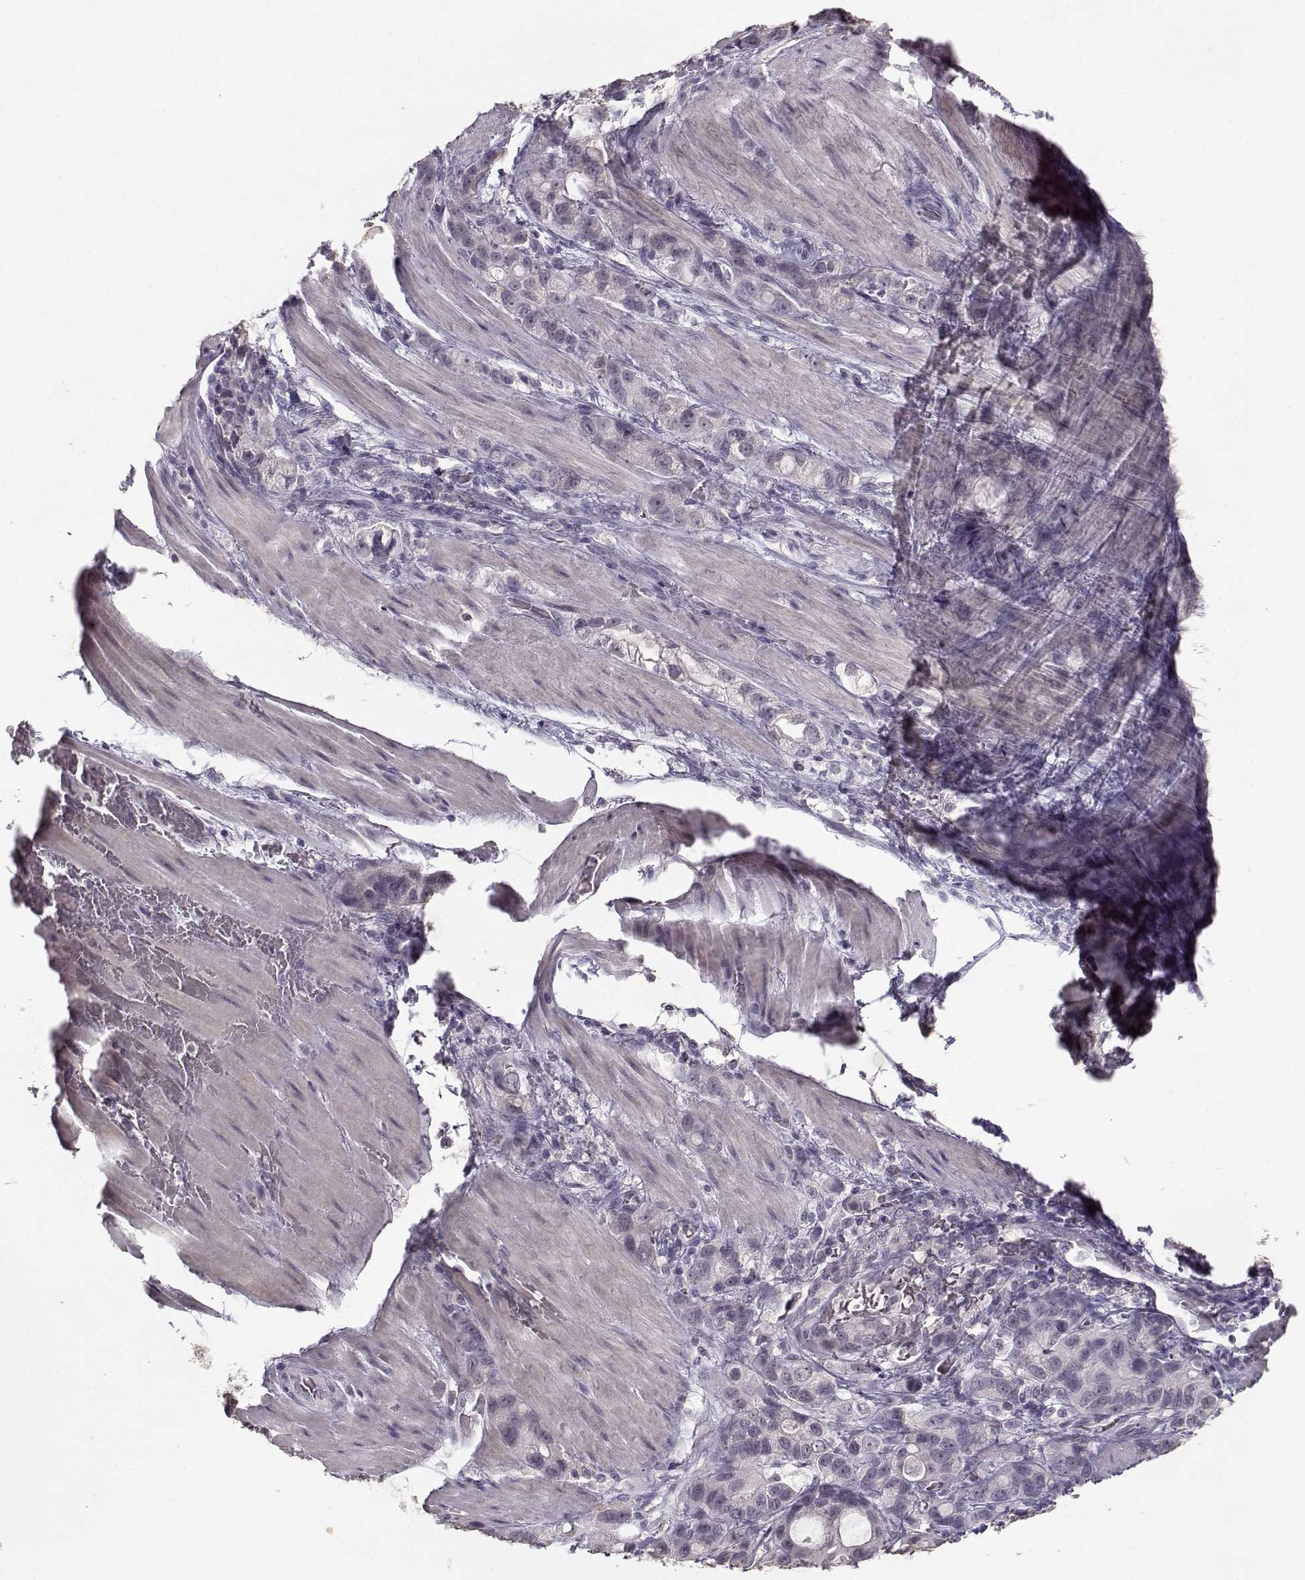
{"staining": {"intensity": "negative", "quantity": "none", "location": "none"}, "tissue": "stomach cancer", "cell_type": "Tumor cells", "image_type": "cancer", "snomed": [{"axis": "morphology", "description": "Adenocarcinoma, NOS"}, {"axis": "topography", "description": "Stomach"}], "caption": "There is no significant staining in tumor cells of stomach adenocarcinoma.", "gene": "UROC1", "patient": {"sex": "male", "age": 63}}